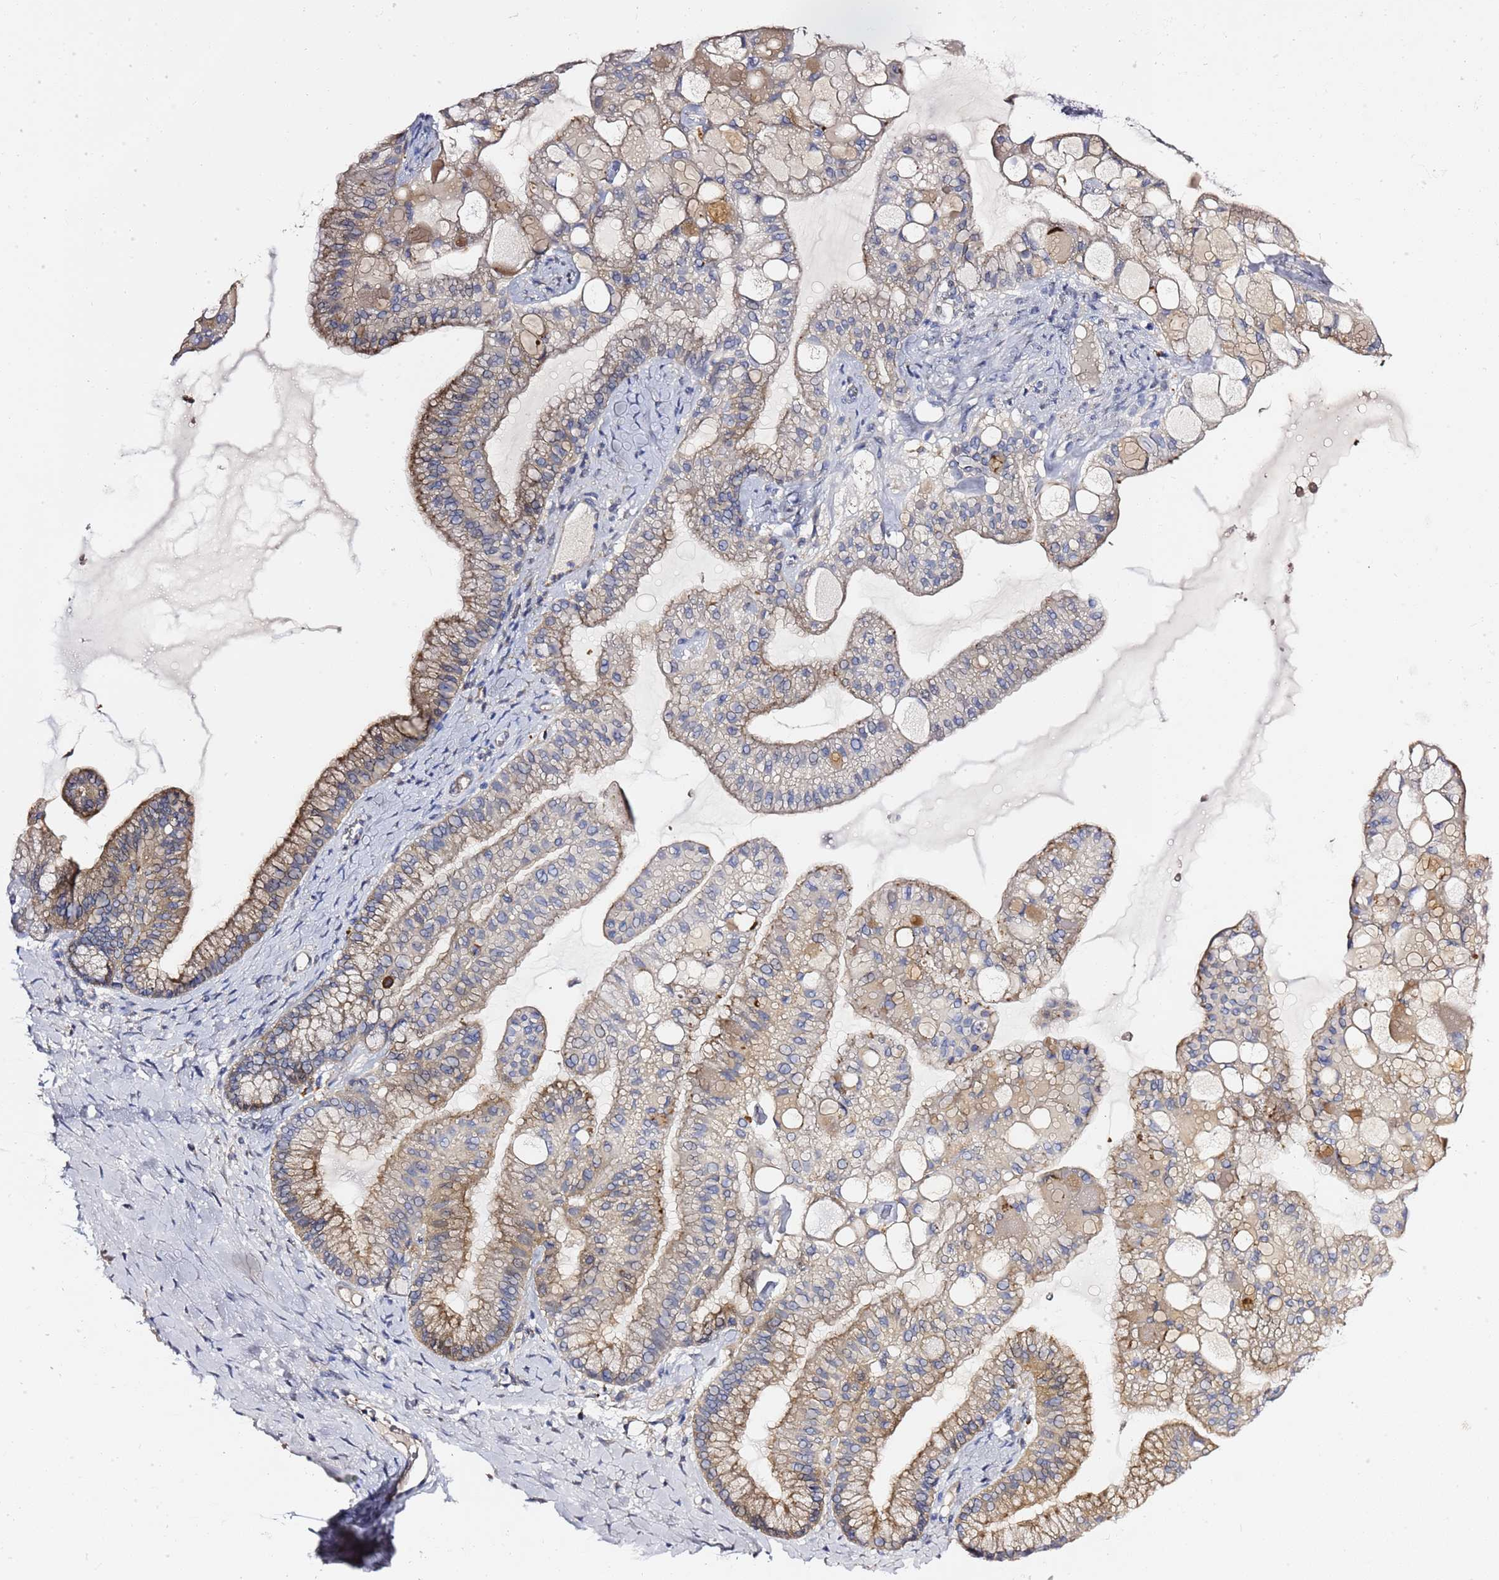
{"staining": {"intensity": "moderate", "quantity": "25%-75%", "location": "cytoplasmic/membranous"}, "tissue": "ovarian cancer", "cell_type": "Tumor cells", "image_type": "cancer", "snomed": [{"axis": "morphology", "description": "Cystadenocarcinoma, mucinous, NOS"}, {"axis": "topography", "description": "Ovary"}], "caption": "Ovarian cancer (mucinous cystadenocarcinoma) was stained to show a protein in brown. There is medium levels of moderate cytoplasmic/membranous expression in about 25%-75% of tumor cells.", "gene": "NAT2", "patient": {"sex": "female", "age": 61}}